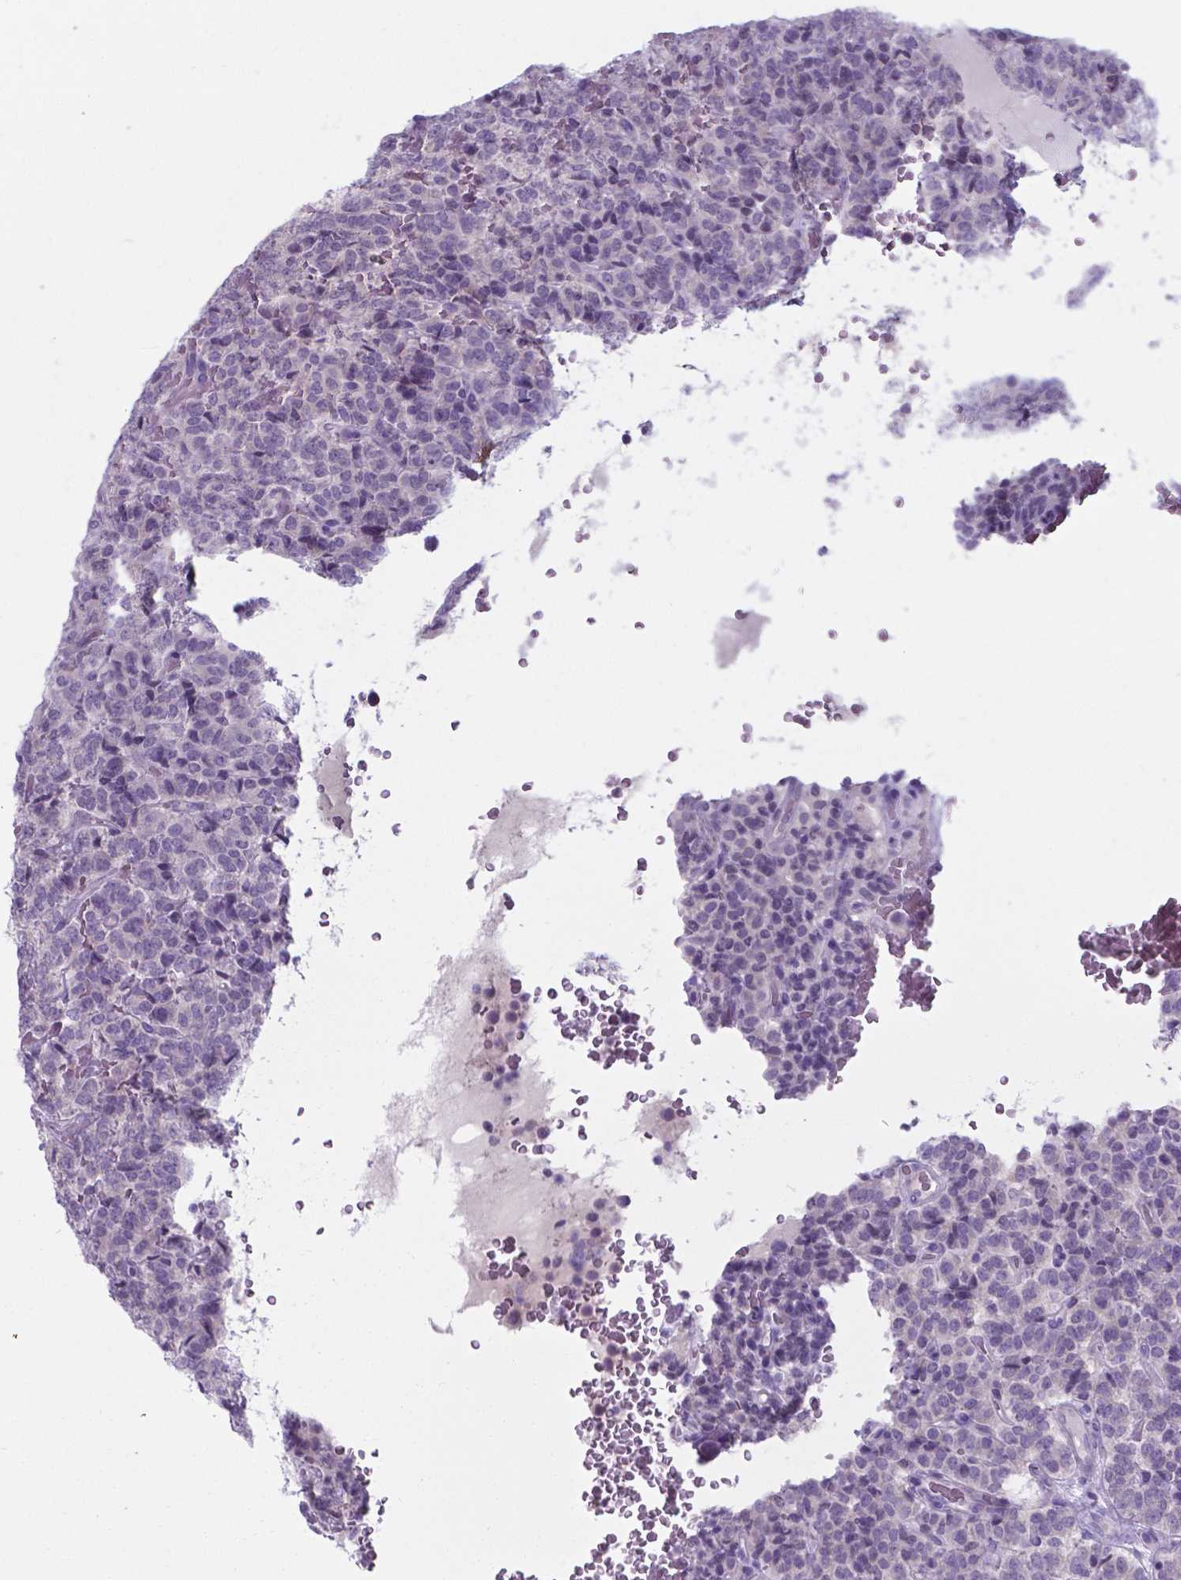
{"staining": {"intensity": "negative", "quantity": "none", "location": "none"}, "tissue": "carcinoid", "cell_type": "Tumor cells", "image_type": "cancer", "snomed": [{"axis": "morphology", "description": "Carcinoid, malignant, NOS"}, {"axis": "topography", "description": "Pancreas"}], "caption": "Micrograph shows no significant protein positivity in tumor cells of carcinoid.", "gene": "AP5B1", "patient": {"sex": "male", "age": 36}}